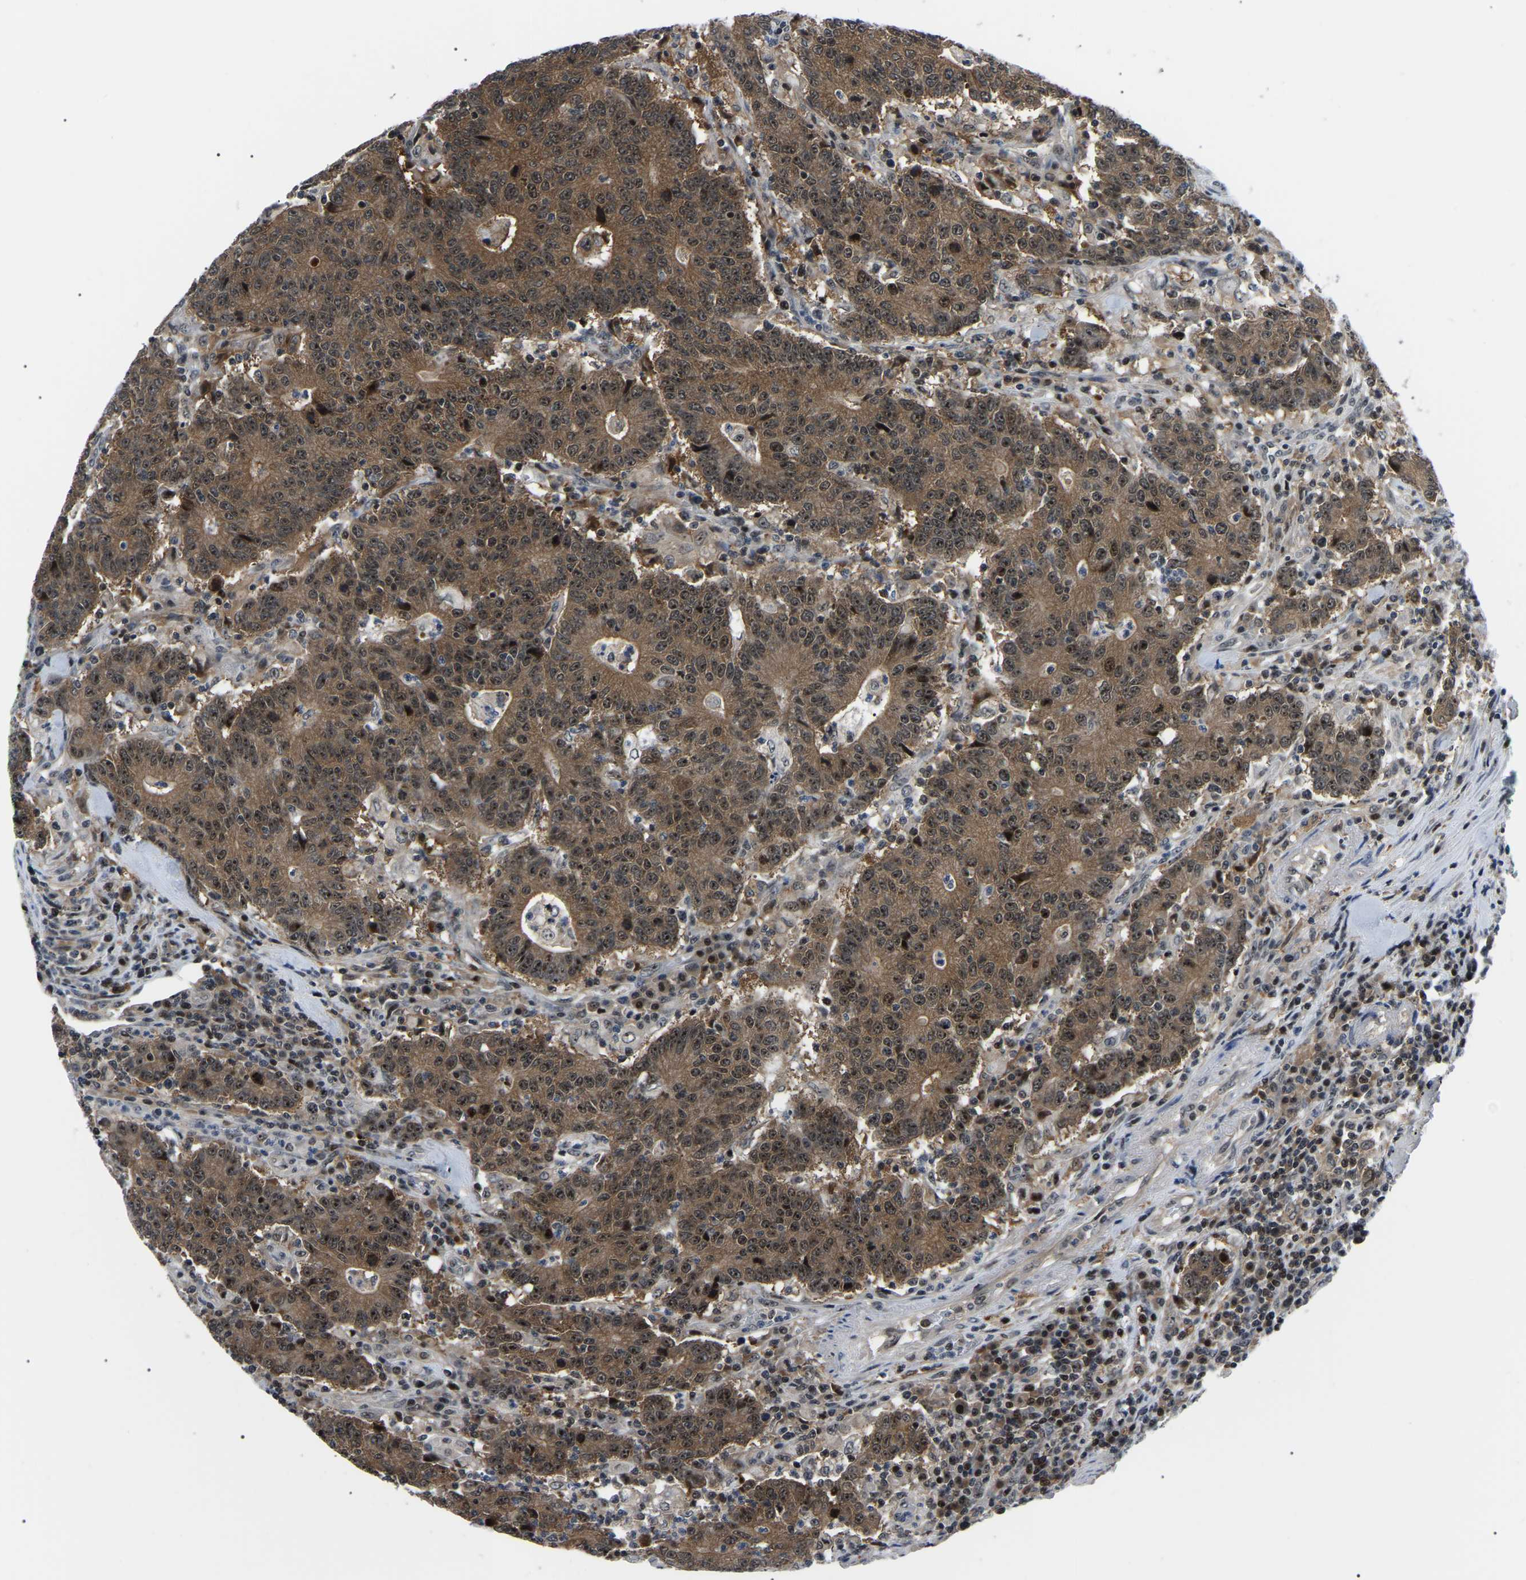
{"staining": {"intensity": "strong", "quantity": ">75%", "location": "cytoplasmic/membranous,nuclear"}, "tissue": "colorectal cancer", "cell_type": "Tumor cells", "image_type": "cancer", "snomed": [{"axis": "morphology", "description": "Normal tissue, NOS"}, {"axis": "morphology", "description": "Adenocarcinoma, NOS"}, {"axis": "topography", "description": "Colon"}], "caption": "Strong cytoplasmic/membranous and nuclear staining is identified in about >75% of tumor cells in adenocarcinoma (colorectal).", "gene": "RRP1B", "patient": {"sex": "female", "age": 75}}